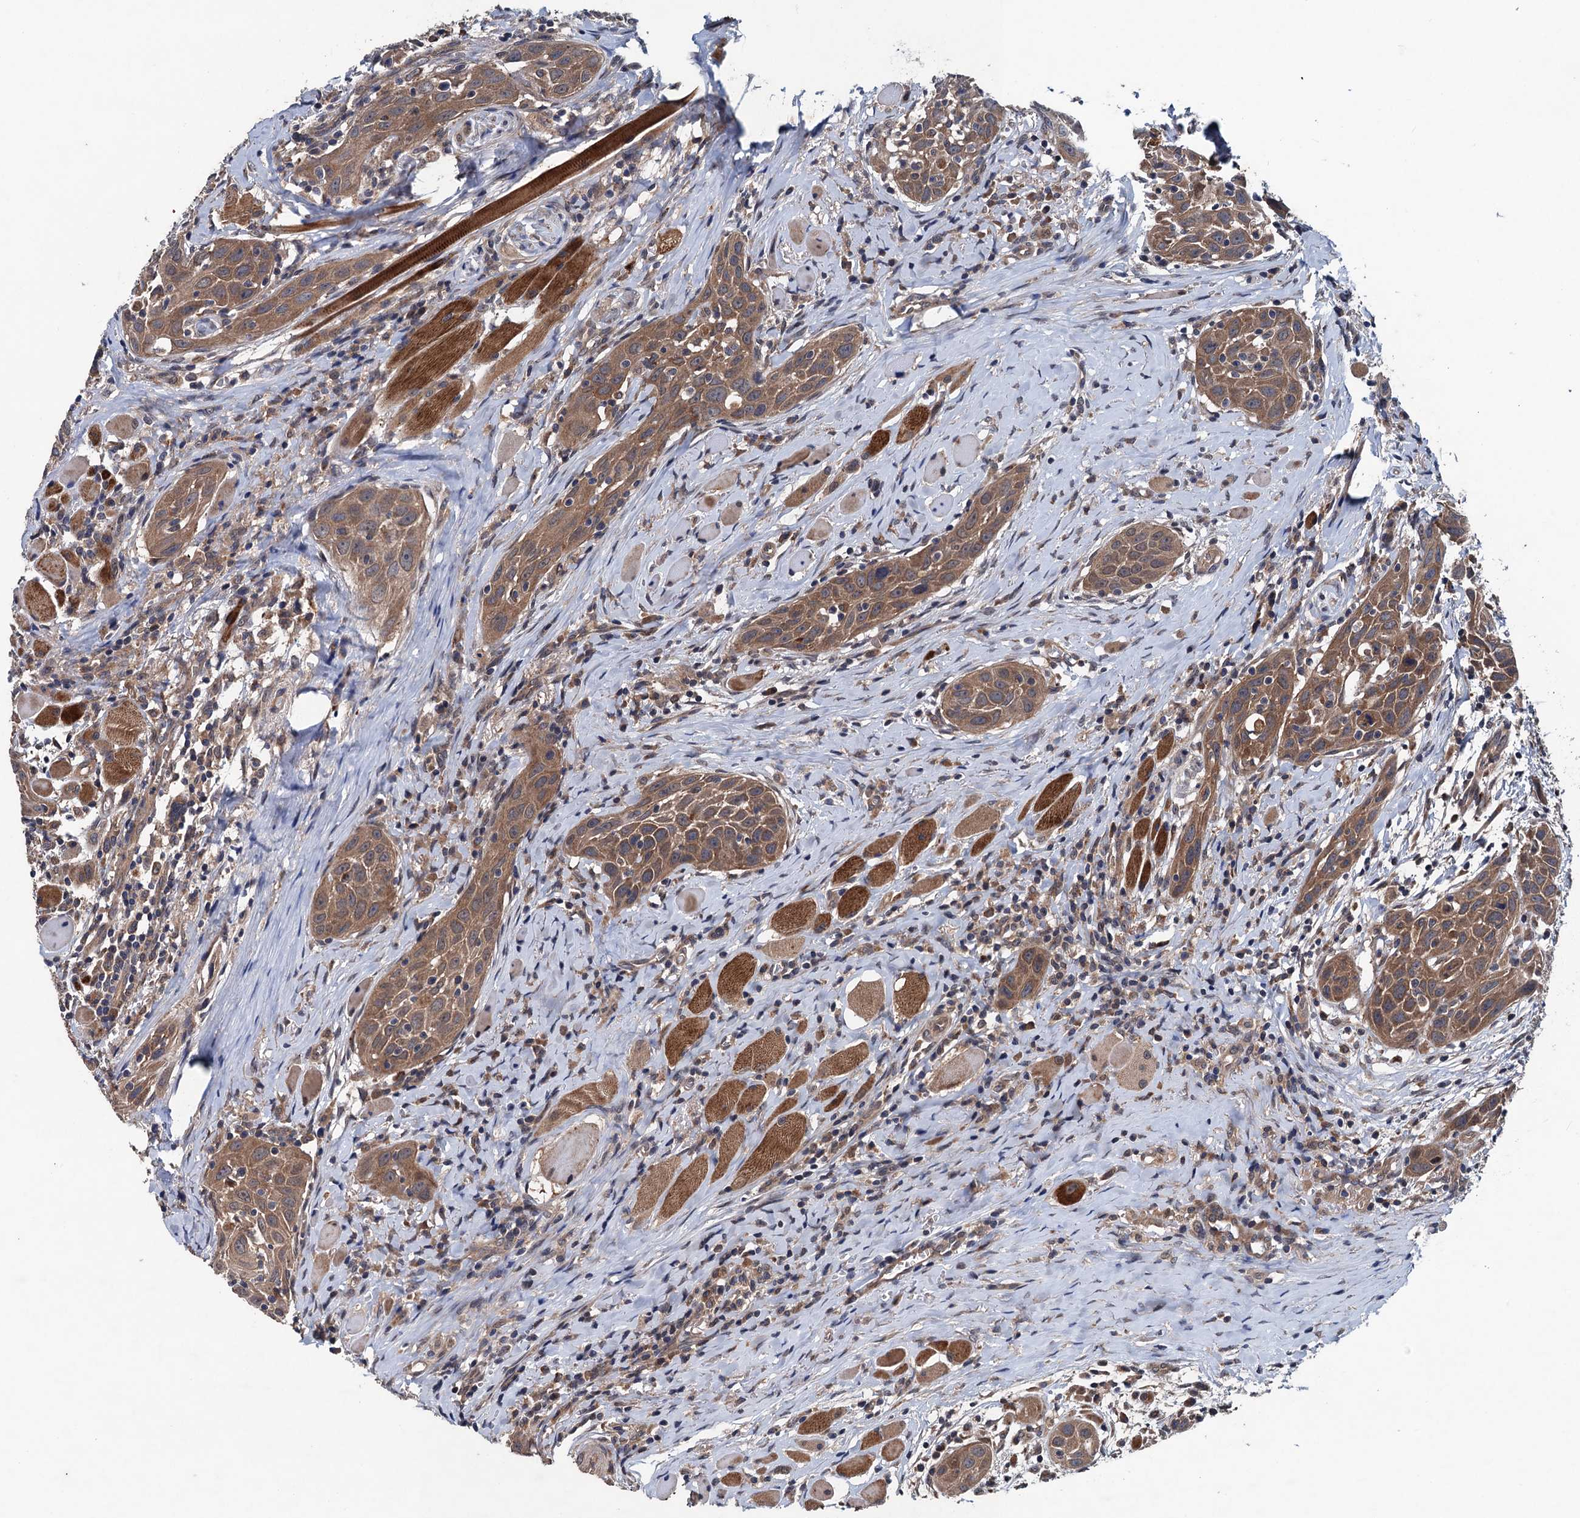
{"staining": {"intensity": "moderate", "quantity": ">75%", "location": "cytoplasmic/membranous"}, "tissue": "head and neck cancer", "cell_type": "Tumor cells", "image_type": "cancer", "snomed": [{"axis": "morphology", "description": "Squamous cell carcinoma, NOS"}, {"axis": "topography", "description": "Oral tissue"}, {"axis": "topography", "description": "Head-Neck"}], "caption": "Immunohistochemical staining of human head and neck cancer displays moderate cytoplasmic/membranous protein positivity in about >75% of tumor cells. The staining was performed using DAB (3,3'-diaminobenzidine), with brown indicating positive protein expression. Nuclei are stained blue with hematoxylin.", "gene": "BLTP3B", "patient": {"sex": "female", "age": 50}}